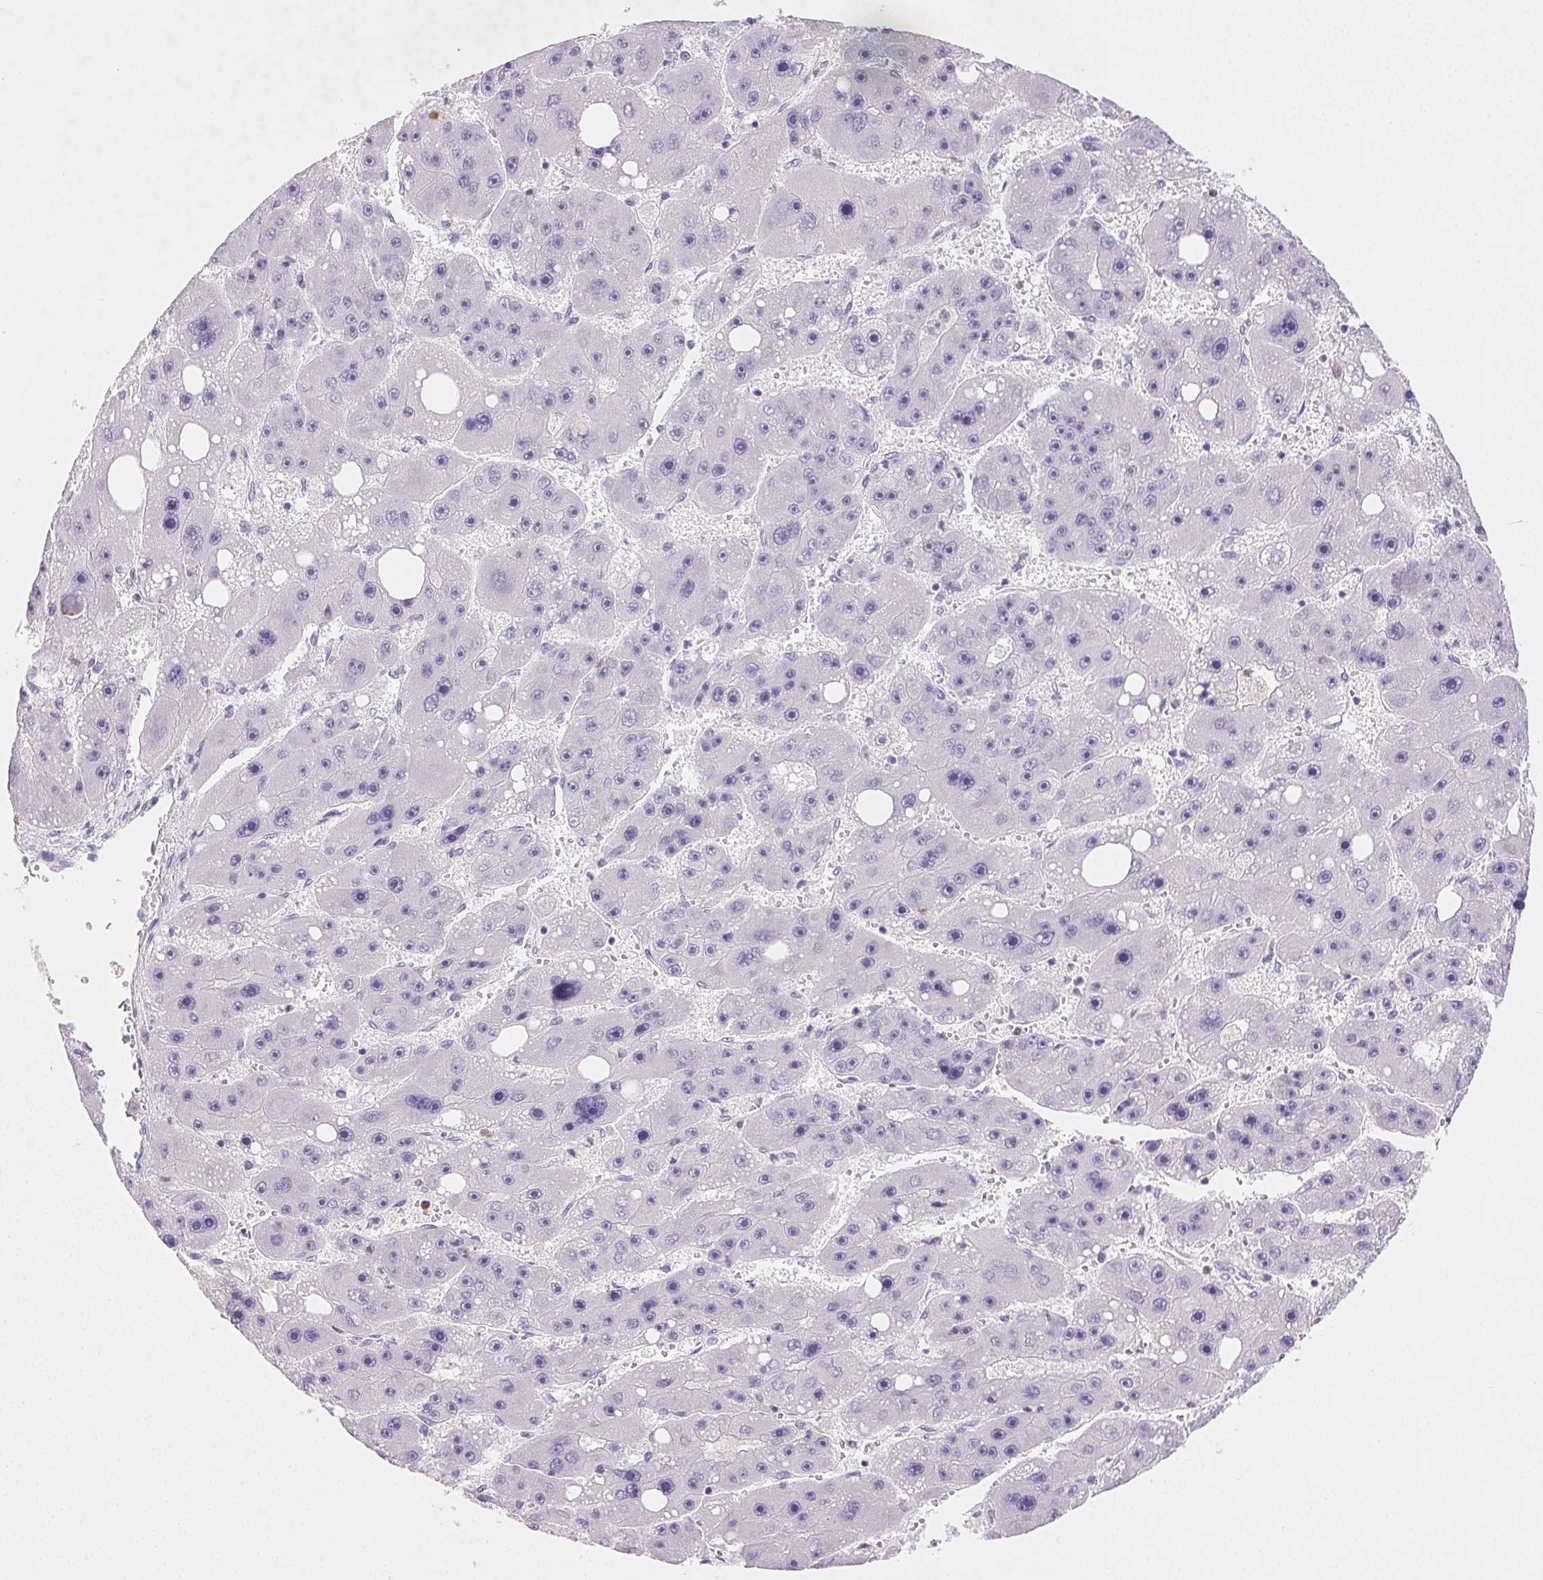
{"staining": {"intensity": "negative", "quantity": "none", "location": "none"}, "tissue": "liver cancer", "cell_type": "Tumor cells", "image_type": "cancer", "snomed": [{"axis": "morphology", "description": "Carcinoma, Hepatocellular, NOS"}, {"axis": "topography", "description": "Liver"}], "caption": "Tumor cells show no significant protein staining in hepatocellular carcinoma (liver). Brightfield microscopy of immunohistochemistry stained with DAB (brown) and hematoxylin (blue), captured at high magnification.", "gene": "EMX2", "patient": {"sex": "female", "age": 61}}